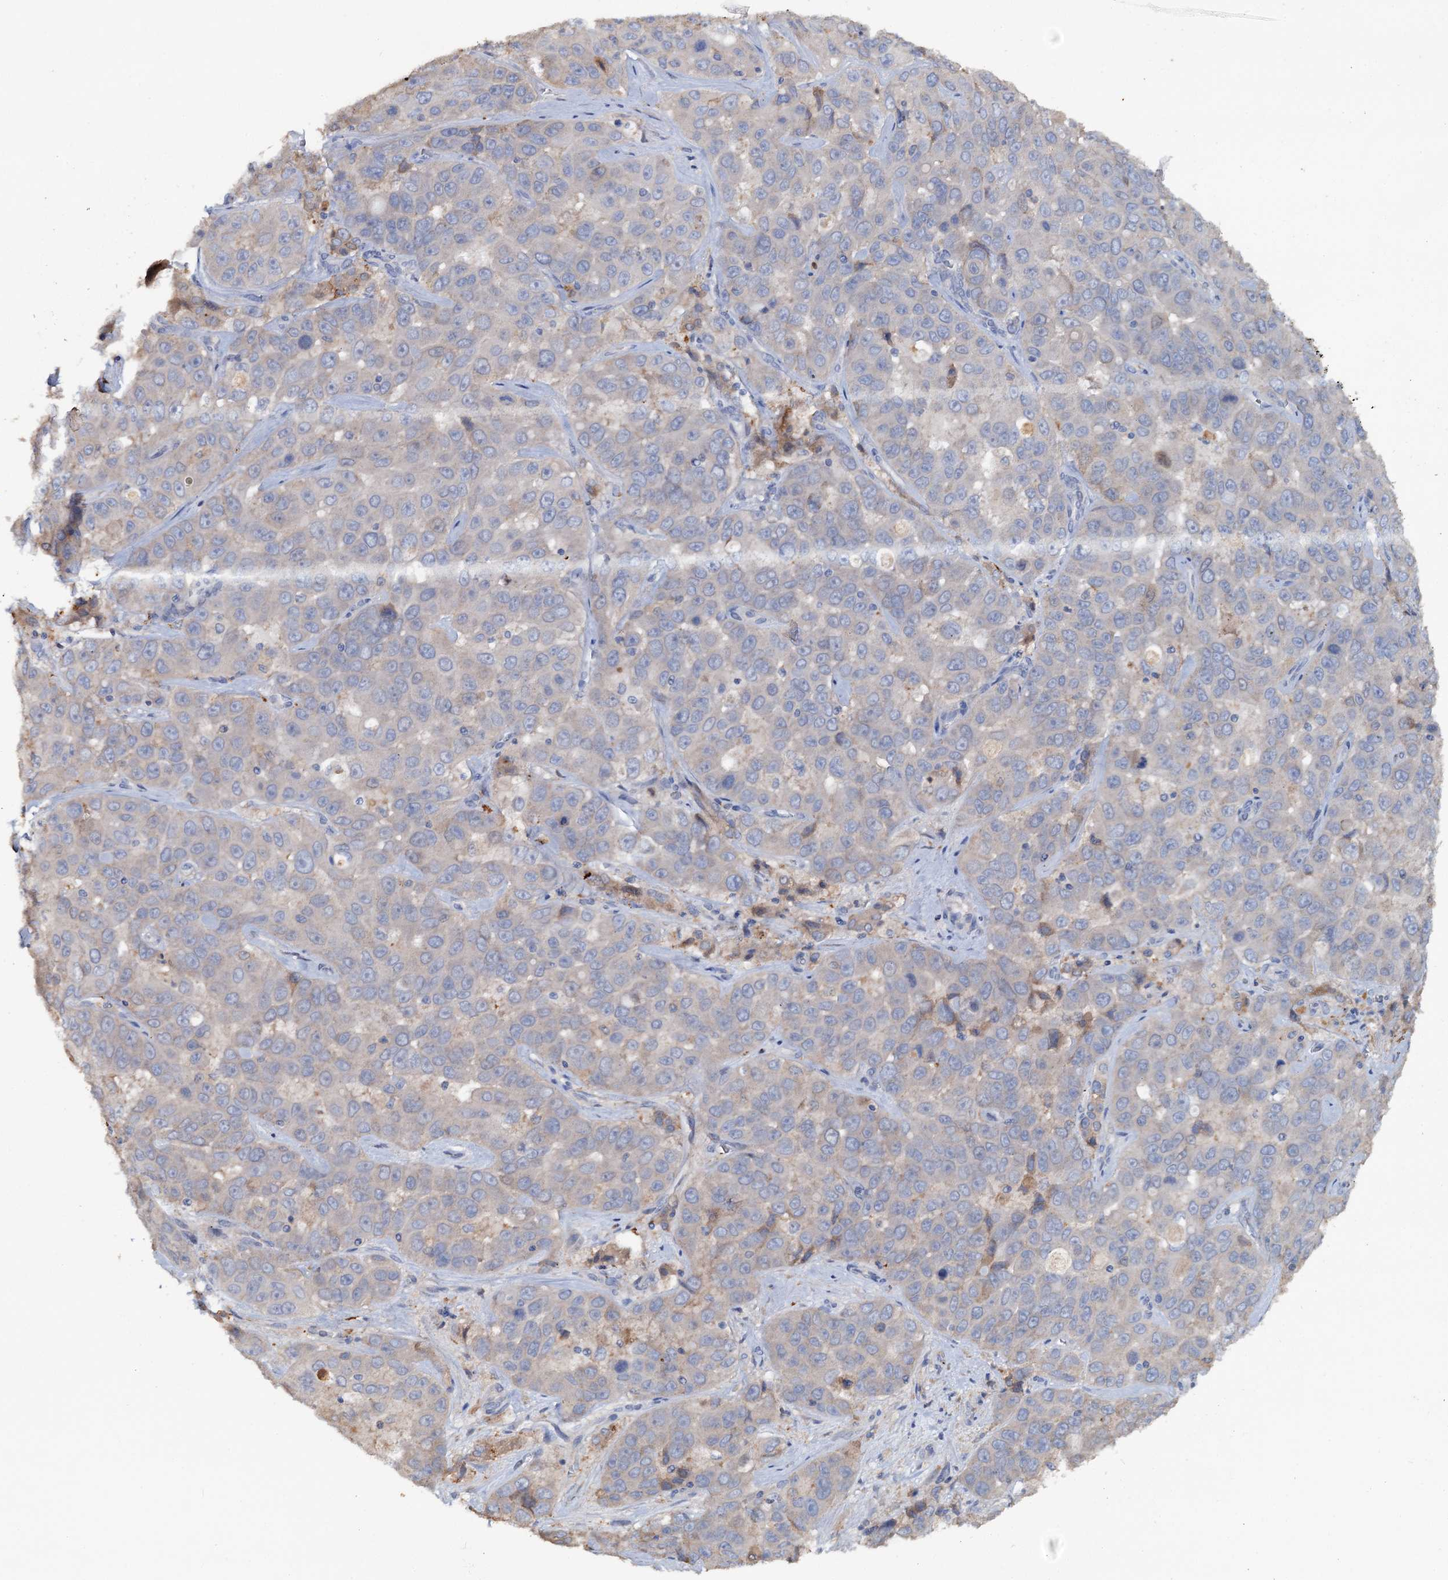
{"staining": {"intensity": "negative", "quantity": "none", "location": "none"}, "tissue": "liver cancer", "cell_type": "Tumor cells", "image_type": "cancer", "snomed": [{"axis": "morphology", "description": "Cholangiocarcinoma"}, {"axis": "topography", "description": "Liver"}], "caption": "Image shows no protein positivity in tumor cells of liver cancer tissue.", "gene": "IL17RD", "patient": {"sex": "female", "age": 52}}